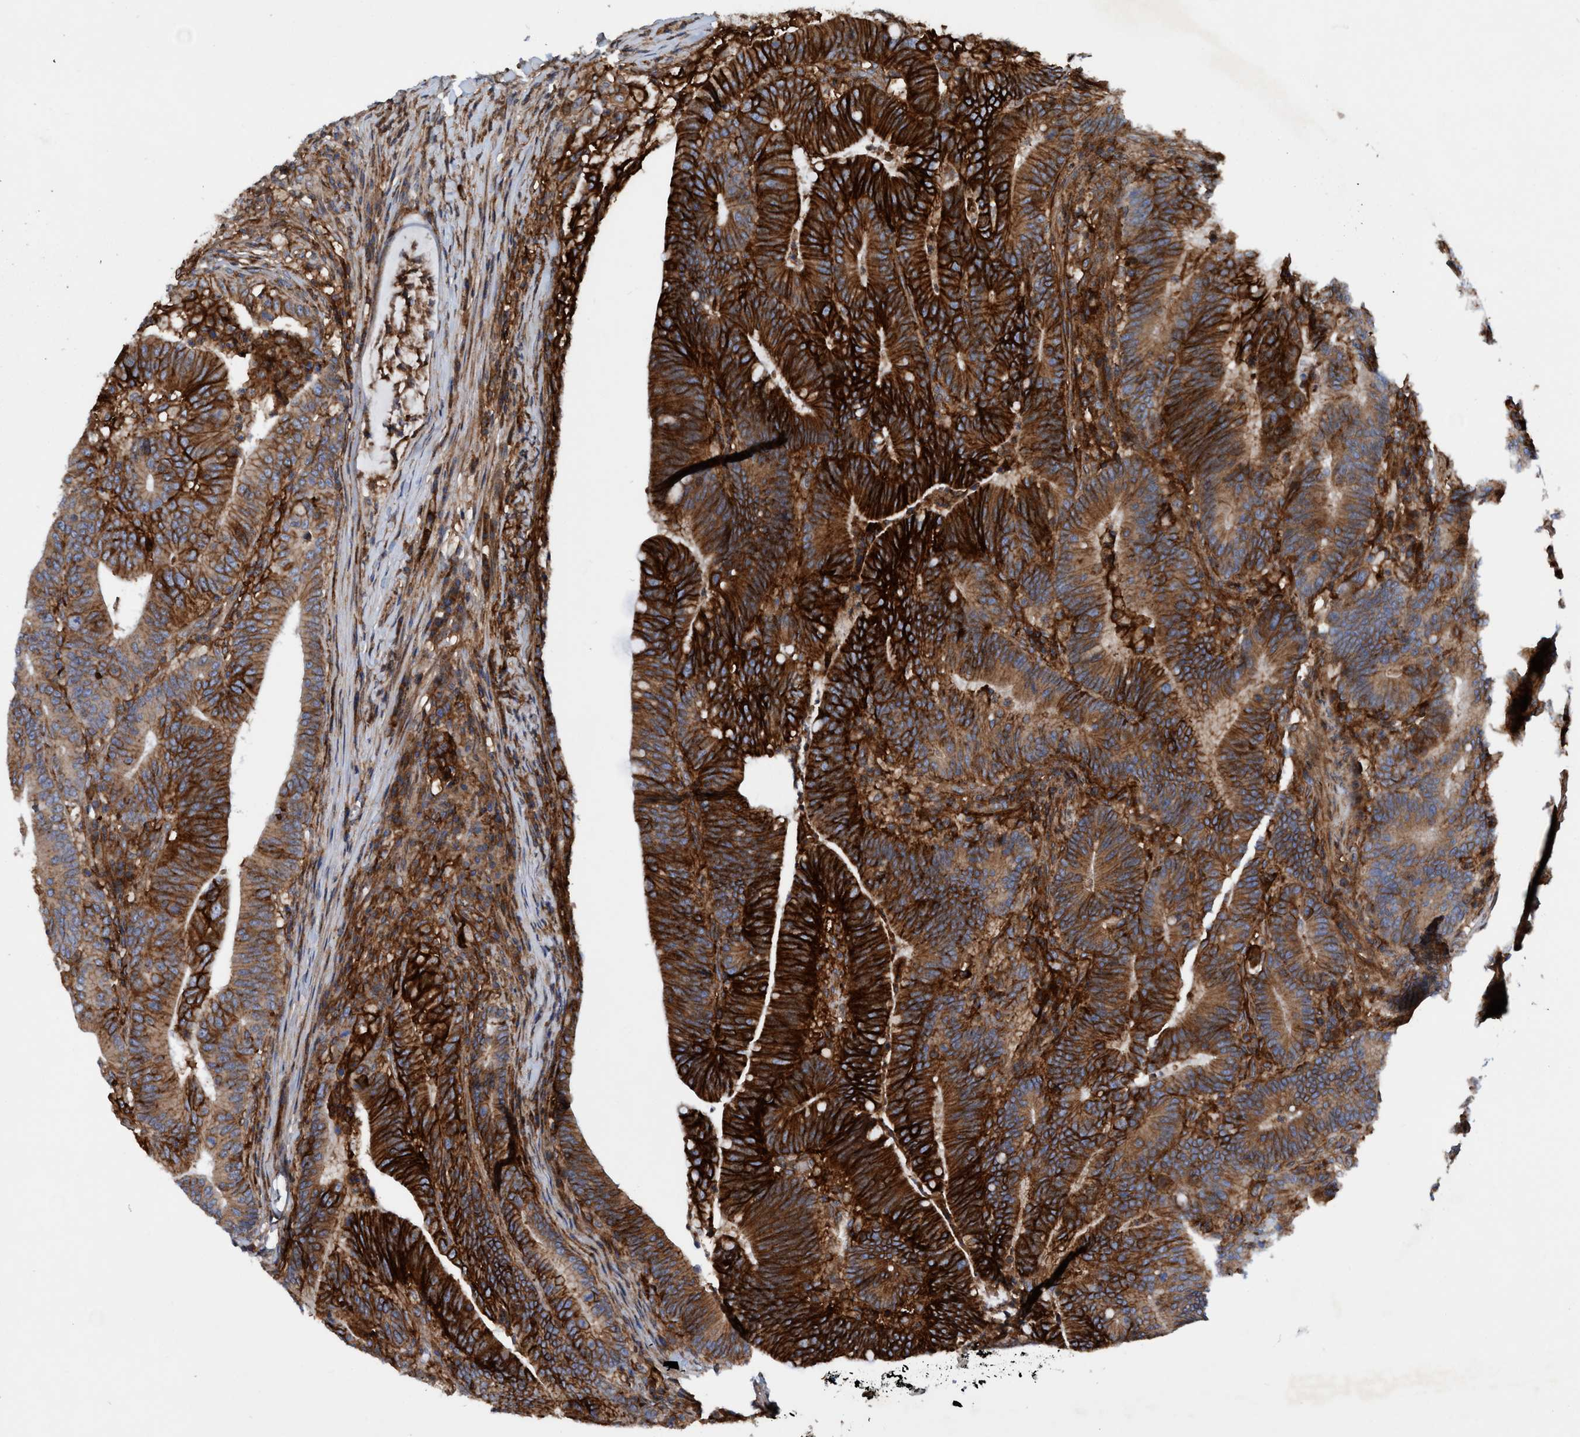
{"staining": {"intensity": "strong", "quantity": ">75%", "location": "cytoplasmic/membranous"}, "tissue": "colorectal cancer", "cell_type": "Tumor cells", "image_type": "cancer", "snomed": [{"axis": "morphology", "description": "Adenocarcinoma, NOS"}, {"axis": "topography", "description": "Colon"}], "caption": "Strong cytoplasmic/membranous protein expression is seen in about >75% of tumor cells in colorectal cancer.", "gene": "SLC16A3", "patient": {"sex": "female", "age": 66}}